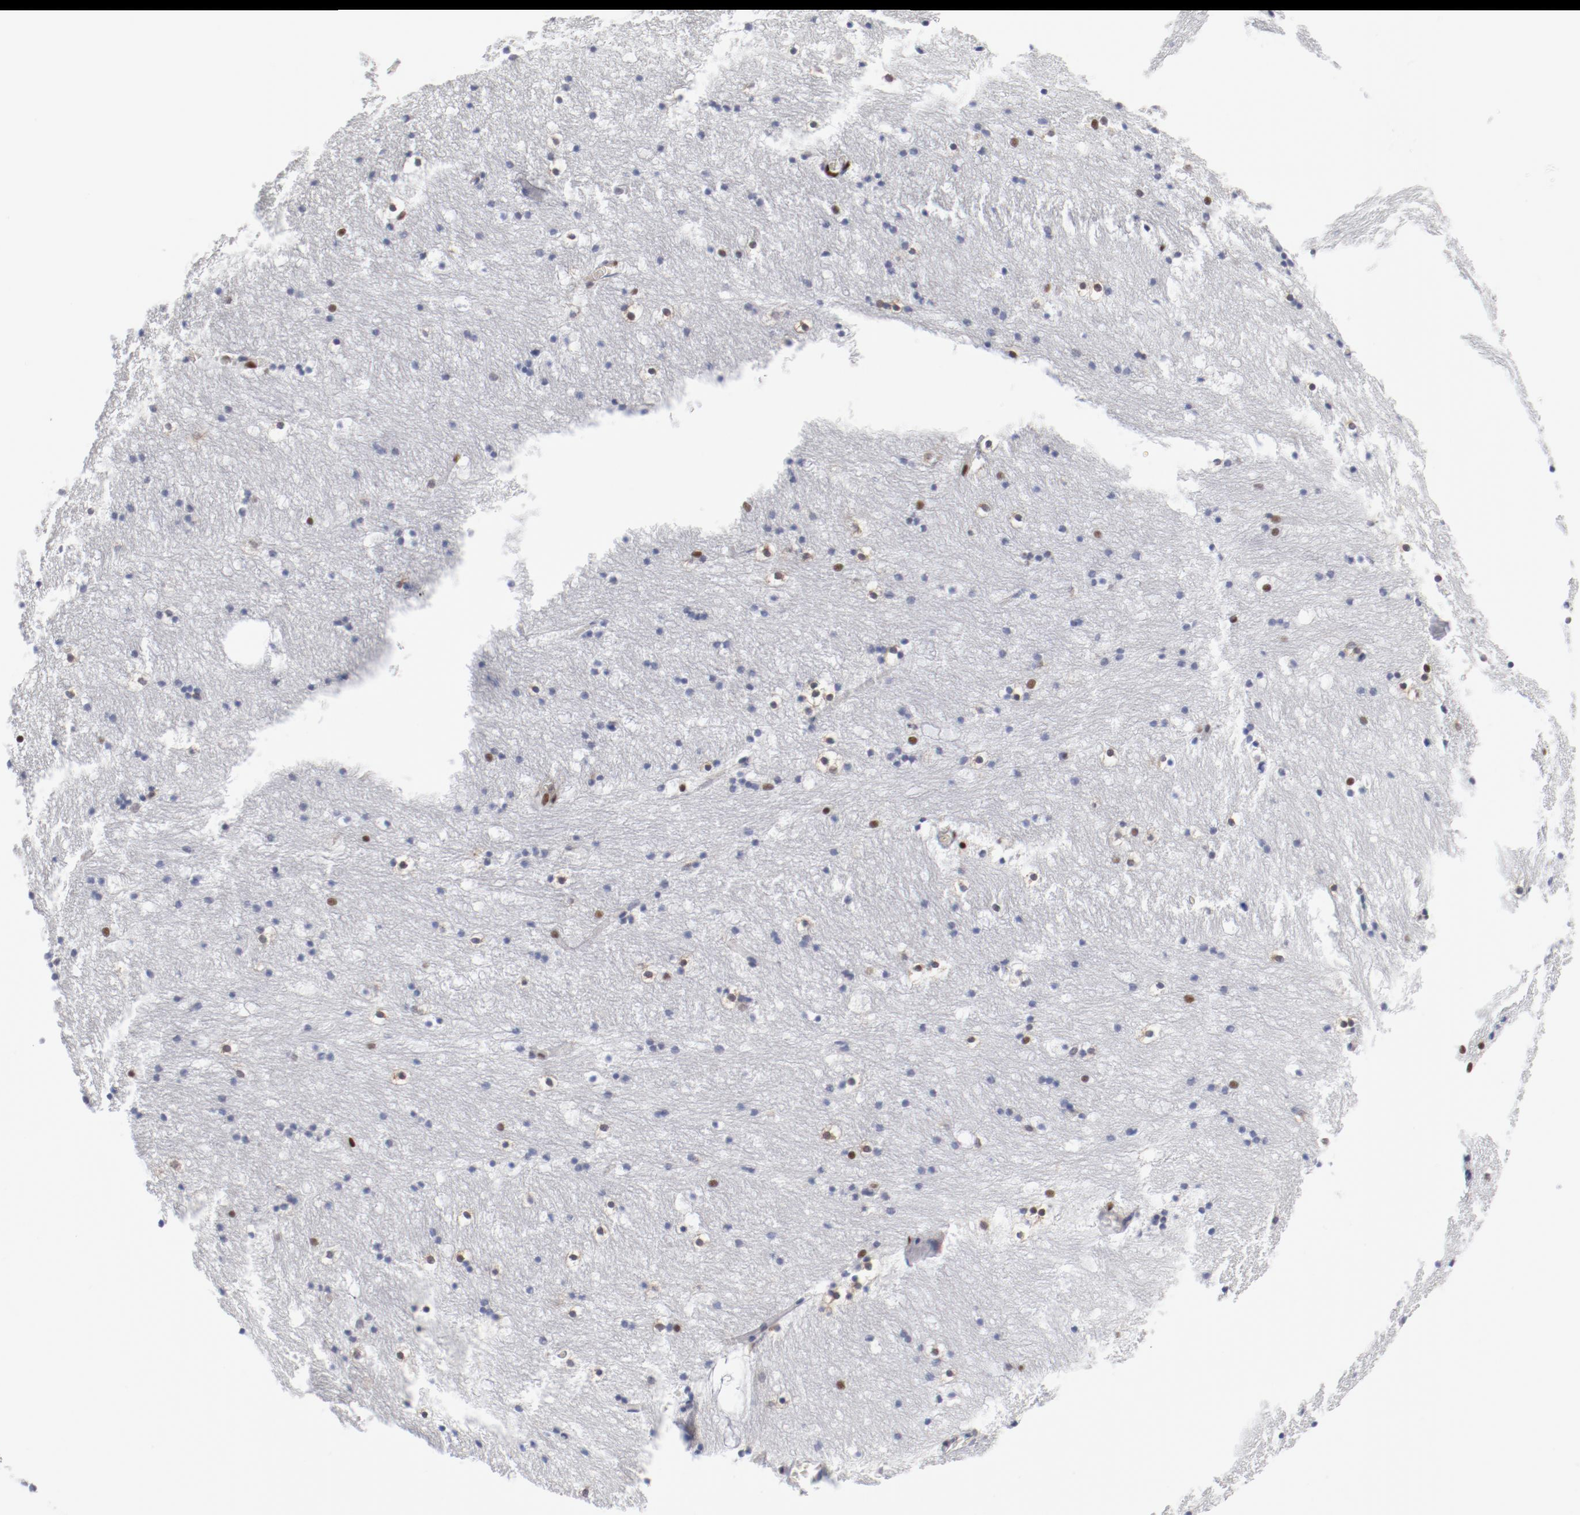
{"staining": {"intensity": "moderate", "quantity": "25%-75%", "location": "nuclear"}, "tissue": "caudate", "cell_type": "Glial cells", "image_type": "normal", "snomed": [{"axis": "morphology", "description": "Normal tissue, NOS"}, {"axis": "topography", "description": "Lateral ventricle wall"}], "caption": "Moderate nuclear staining is present in approximately 25%-75% of glial cells in normal caudate.", "gene": "ATF2", "patient": {"sex": "male", "age": 45}}